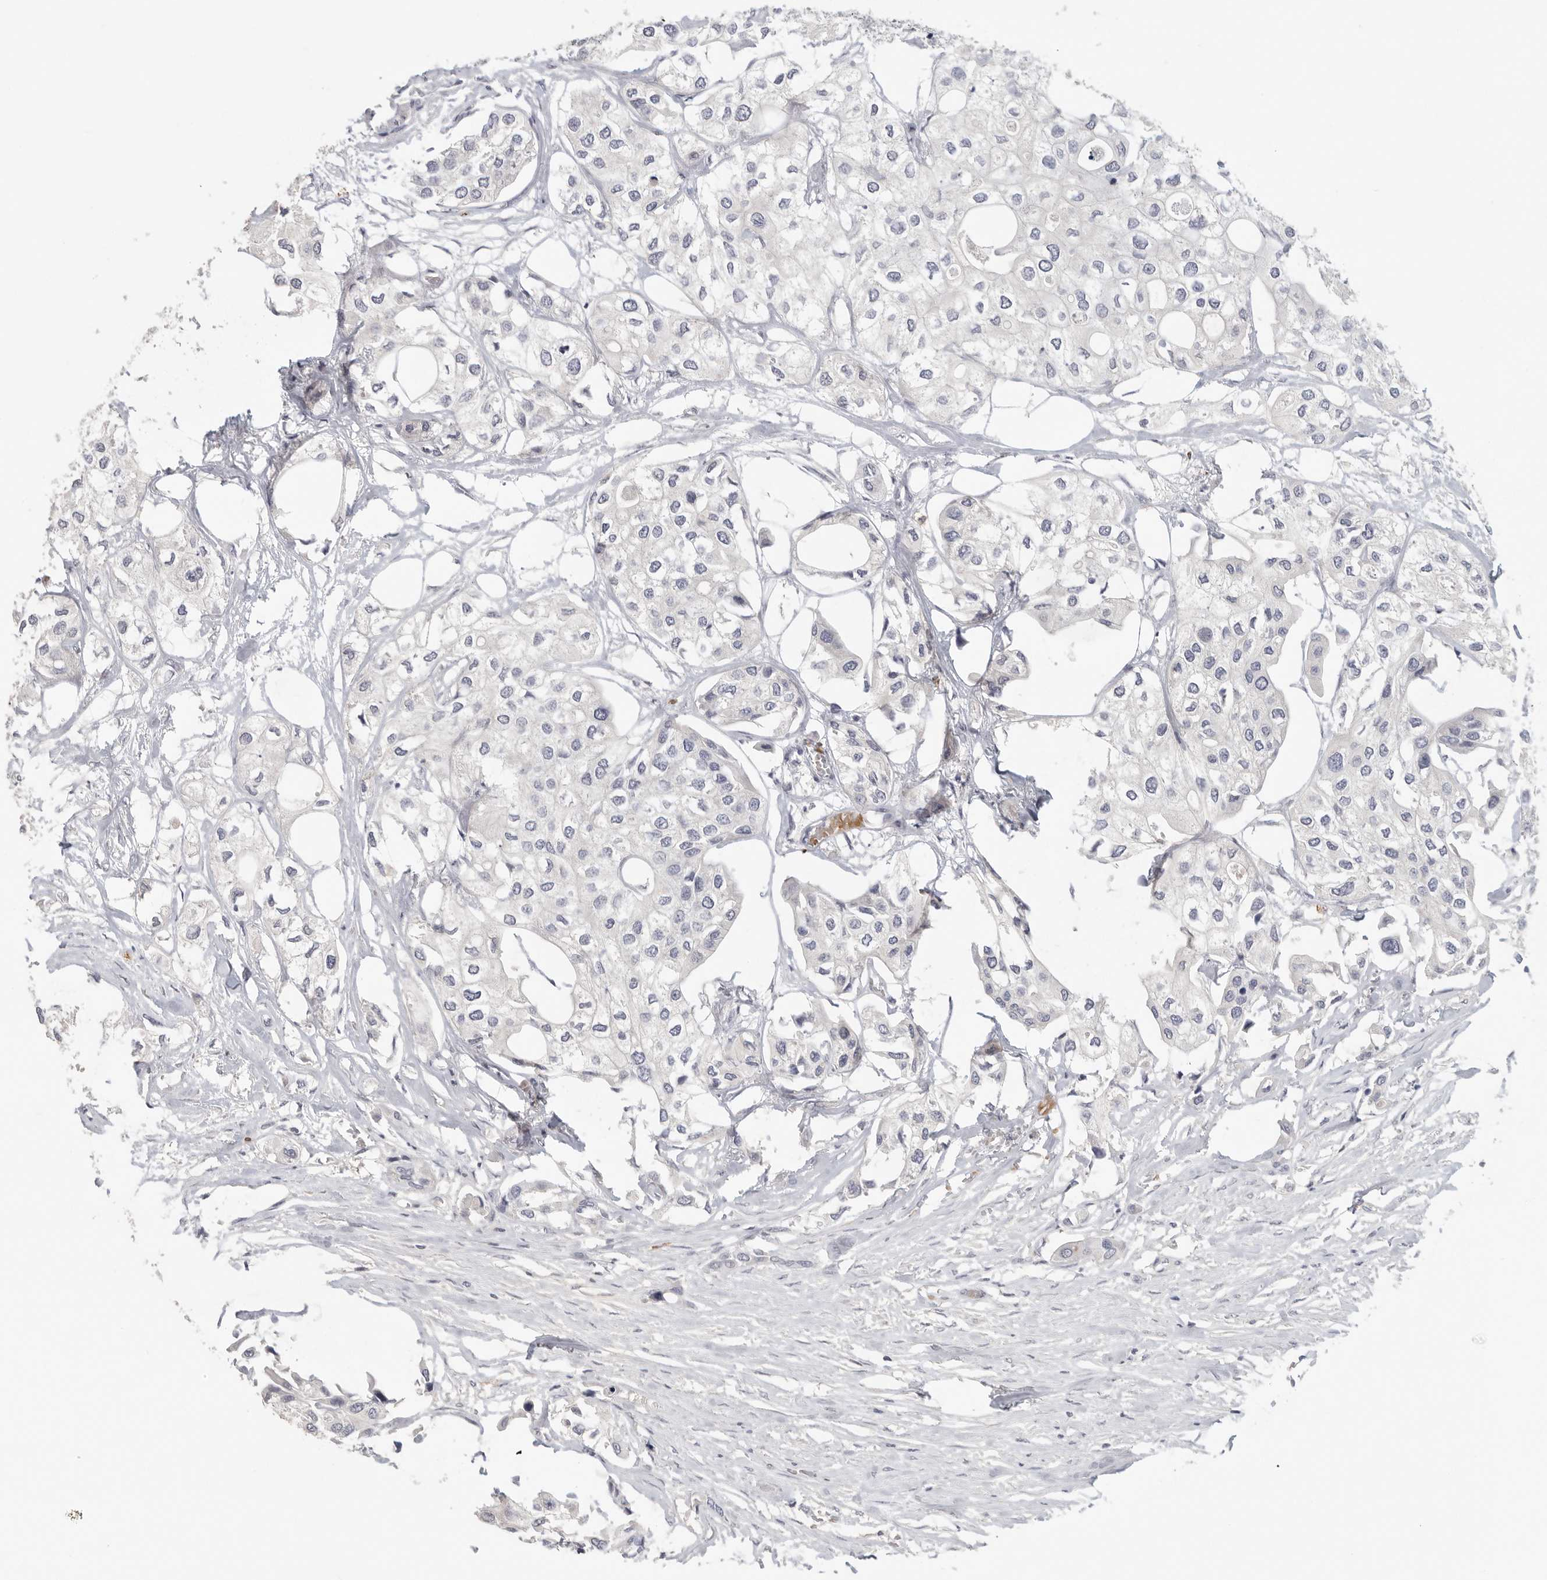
{"staining": {"intensity": "negative", "quantity": "none", "location": "none"}, "tissue": "urothelial cancer", "cell_type": "Tumor cells", "image_type": "cancer", "snomed": [{"axis": "morphology", "description": "Urothelial carcinoma, High grade"}, {"axis": "topography", "description": "Urinary bladder"}], "caption": "DAB (3,3'-diaminobenzidine) immunohistochemical staining of human urothelial cancer demonstrates no significant positivity in tumor cells.", "gene": "DNAJC11", "patient": {"sex": "male", "age": 64}}